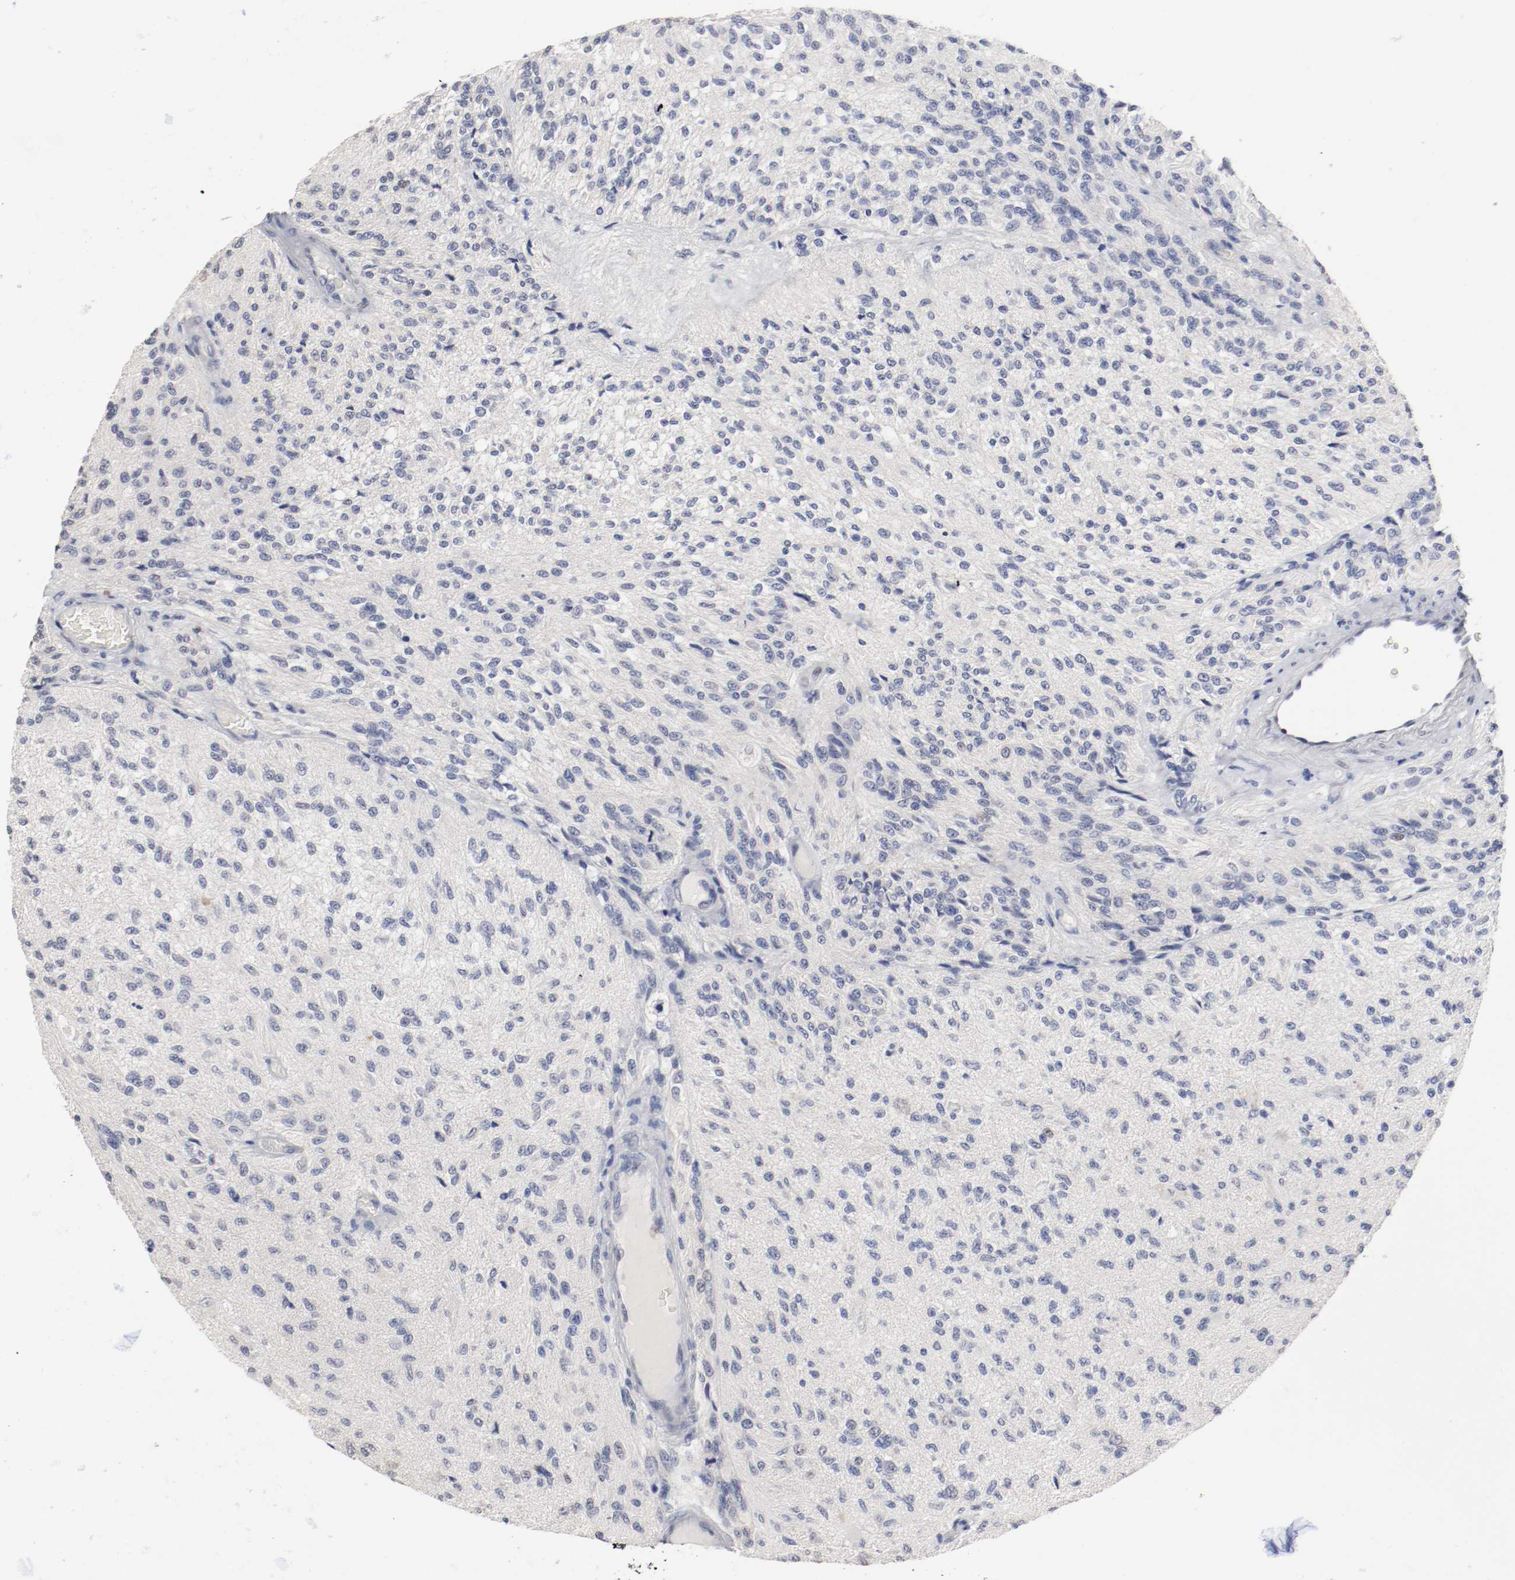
{"staining": {"intensity": "negative", "quantity": "none", "location": "none"}, "tissue": "glioma", "cell_type": "Tumor cells", "image_type": "cancer", "snomed": [{"axis": "morphology", "description": "Normal tissue, NOS"}, {"axis": "morphology", "description": "Glioma, malignant, High grade"}, {"axis": "topography", "description": "Cerebral cortex"}], "caption": "This is an immunohistochemistry histopathology image of human malignant glioma (high-grade). There is no expression in tumor cells.", "gene": "FOSL2", "patient": {"sex": "male", "age": 77}}